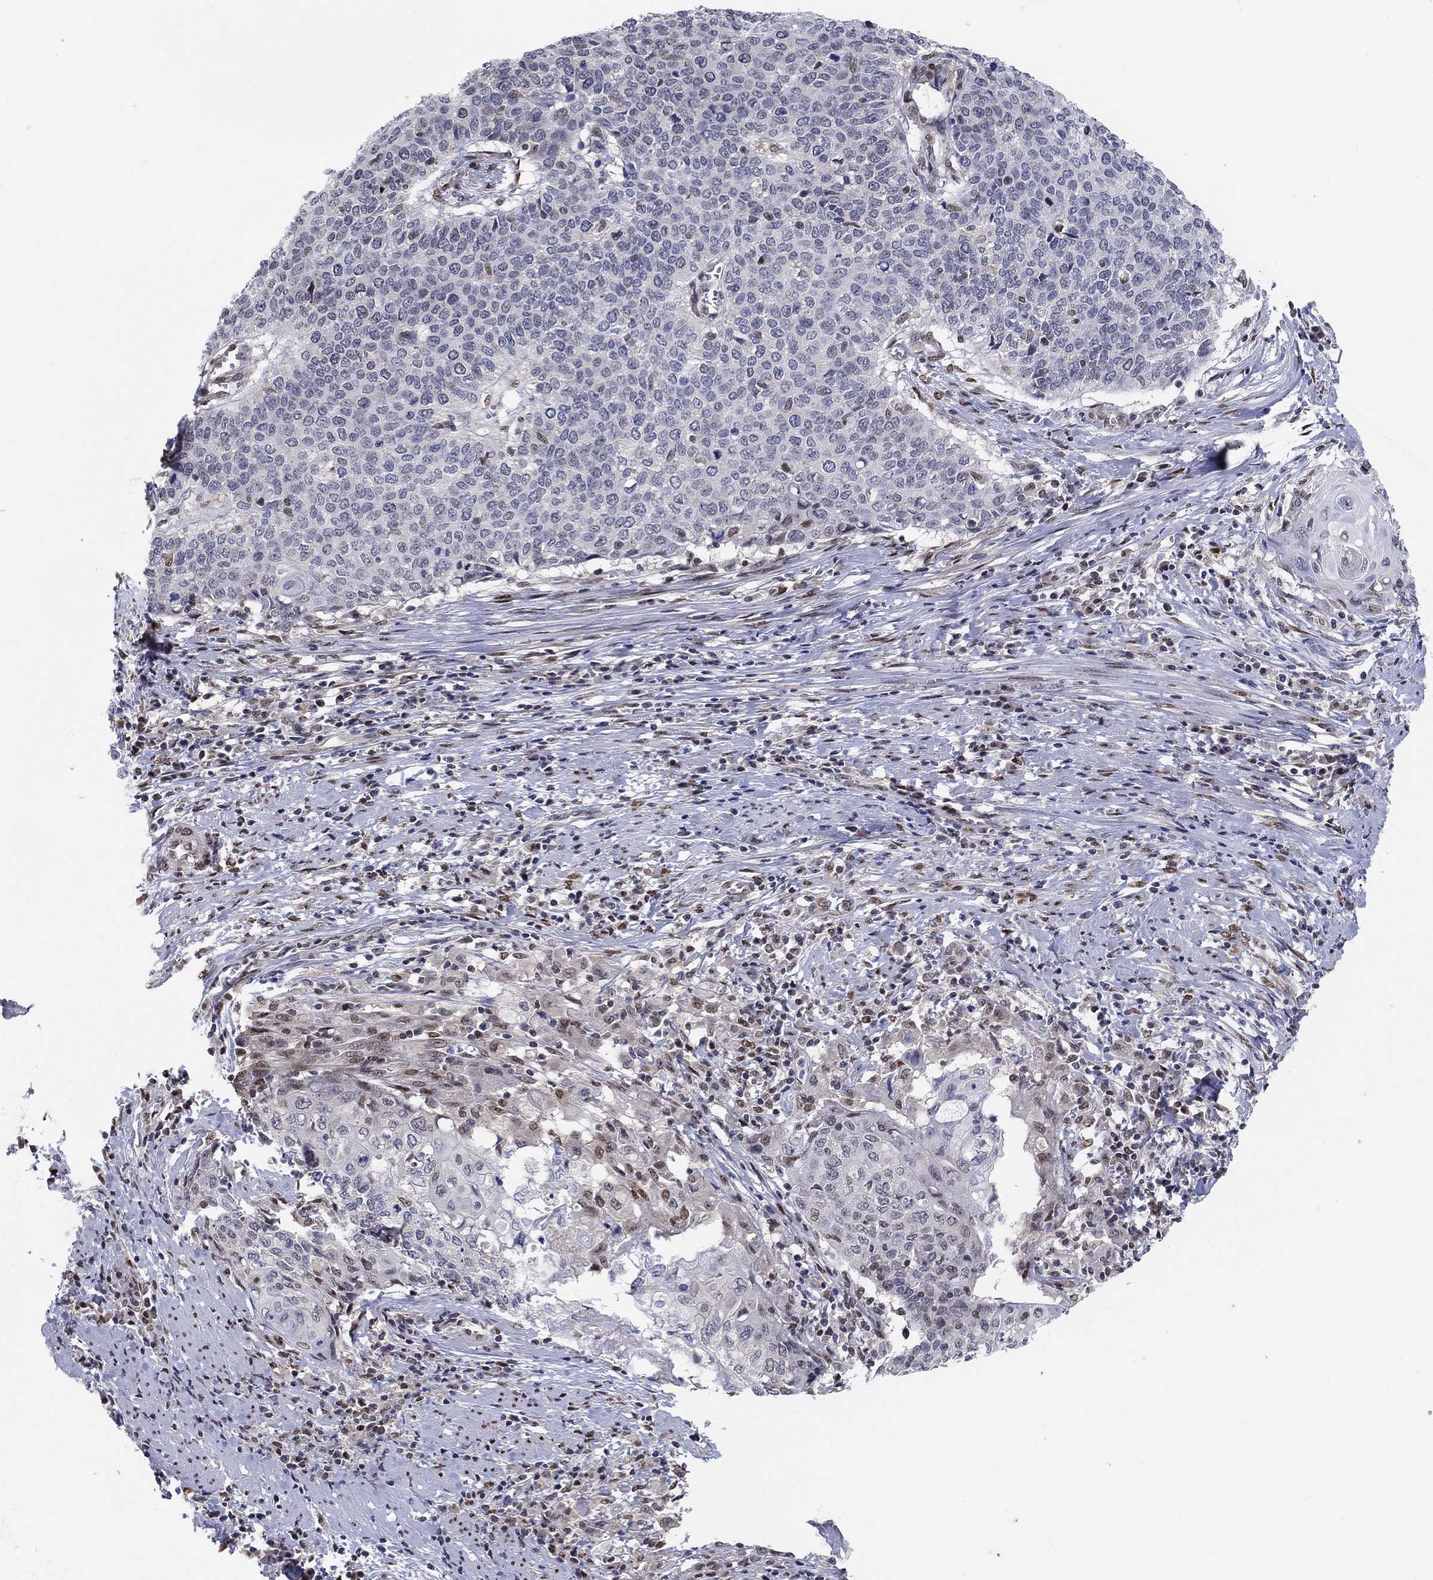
{"staining": {"intensity": "negative", "quantity": "none", "location": "none"}, "tissue": "cervical cancer", "cell_type": "Tumor cells", "image_type": "cancer", "snomed": [{"axis": "morphology", "description": "Squamous cell carcinoma, NOS"}, {"axis": "topography", "description": "Cervix"}], "caption": "An image of human squamous cell carcinoma (cervical) is negative for staining in tumor cells.", "gene": "CENPE", "patient": {"sex": "female", "age": 39}}